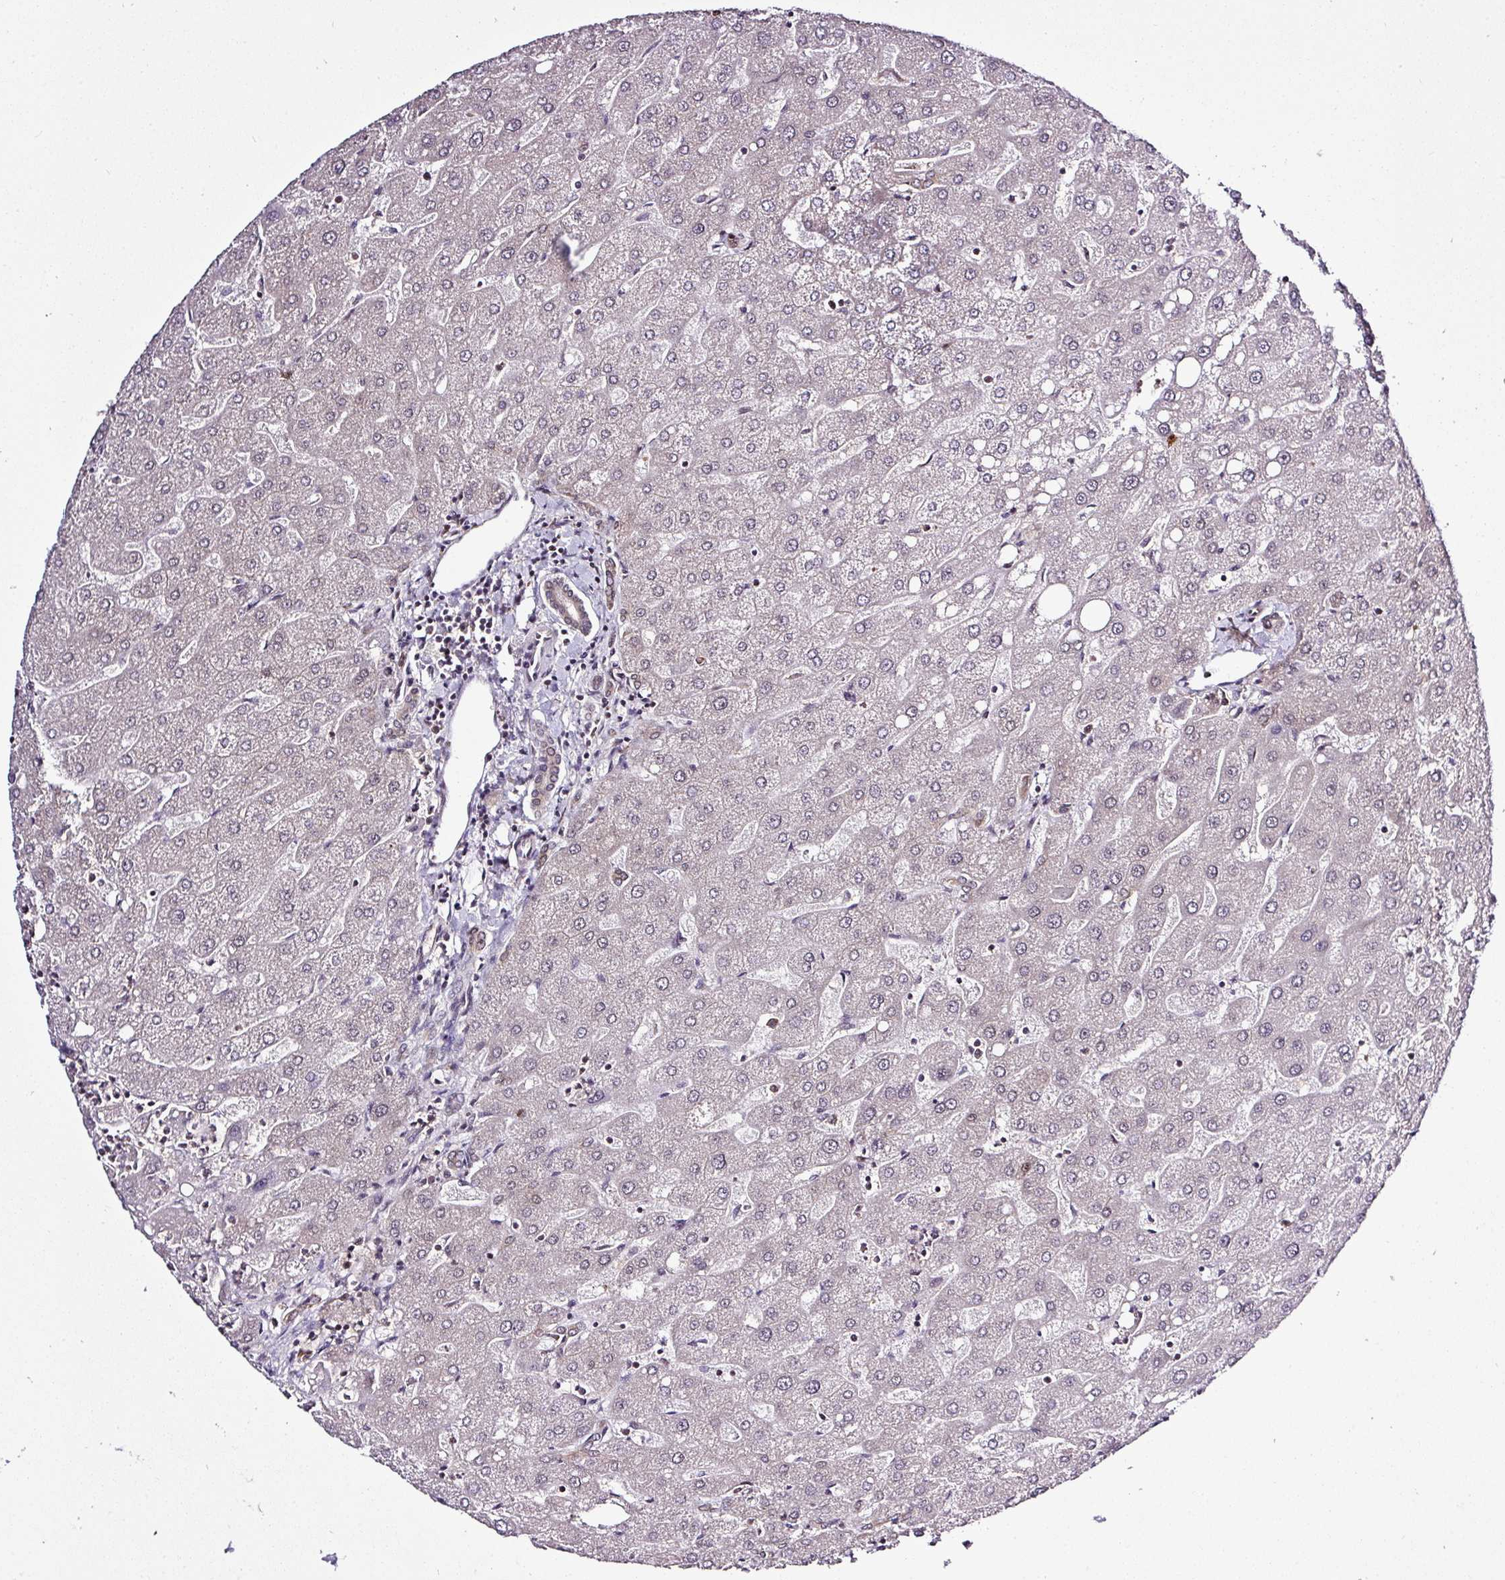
{"staining": {"intensity": "weak", "quantity": "25%-75%", "location": "cytoplasmic/membranous,nuclear"}, "tissue": "liver", "cell_type": "Cholangiocytes", "image_type": "normal", "snomed": [{"axis": "morphology", "description": "Normal tissue, NOS"}, {"axis": "topography", "description": "Liver"}], "caption": "Human liver stained for a protein (brown) exhibits weak cytoplasmic/membranous,nuclear positive positivity in about 25%-75% of cholangiocytes.", "gene": "ITPKC", "patient": {"sex": "male", "age": 67}}